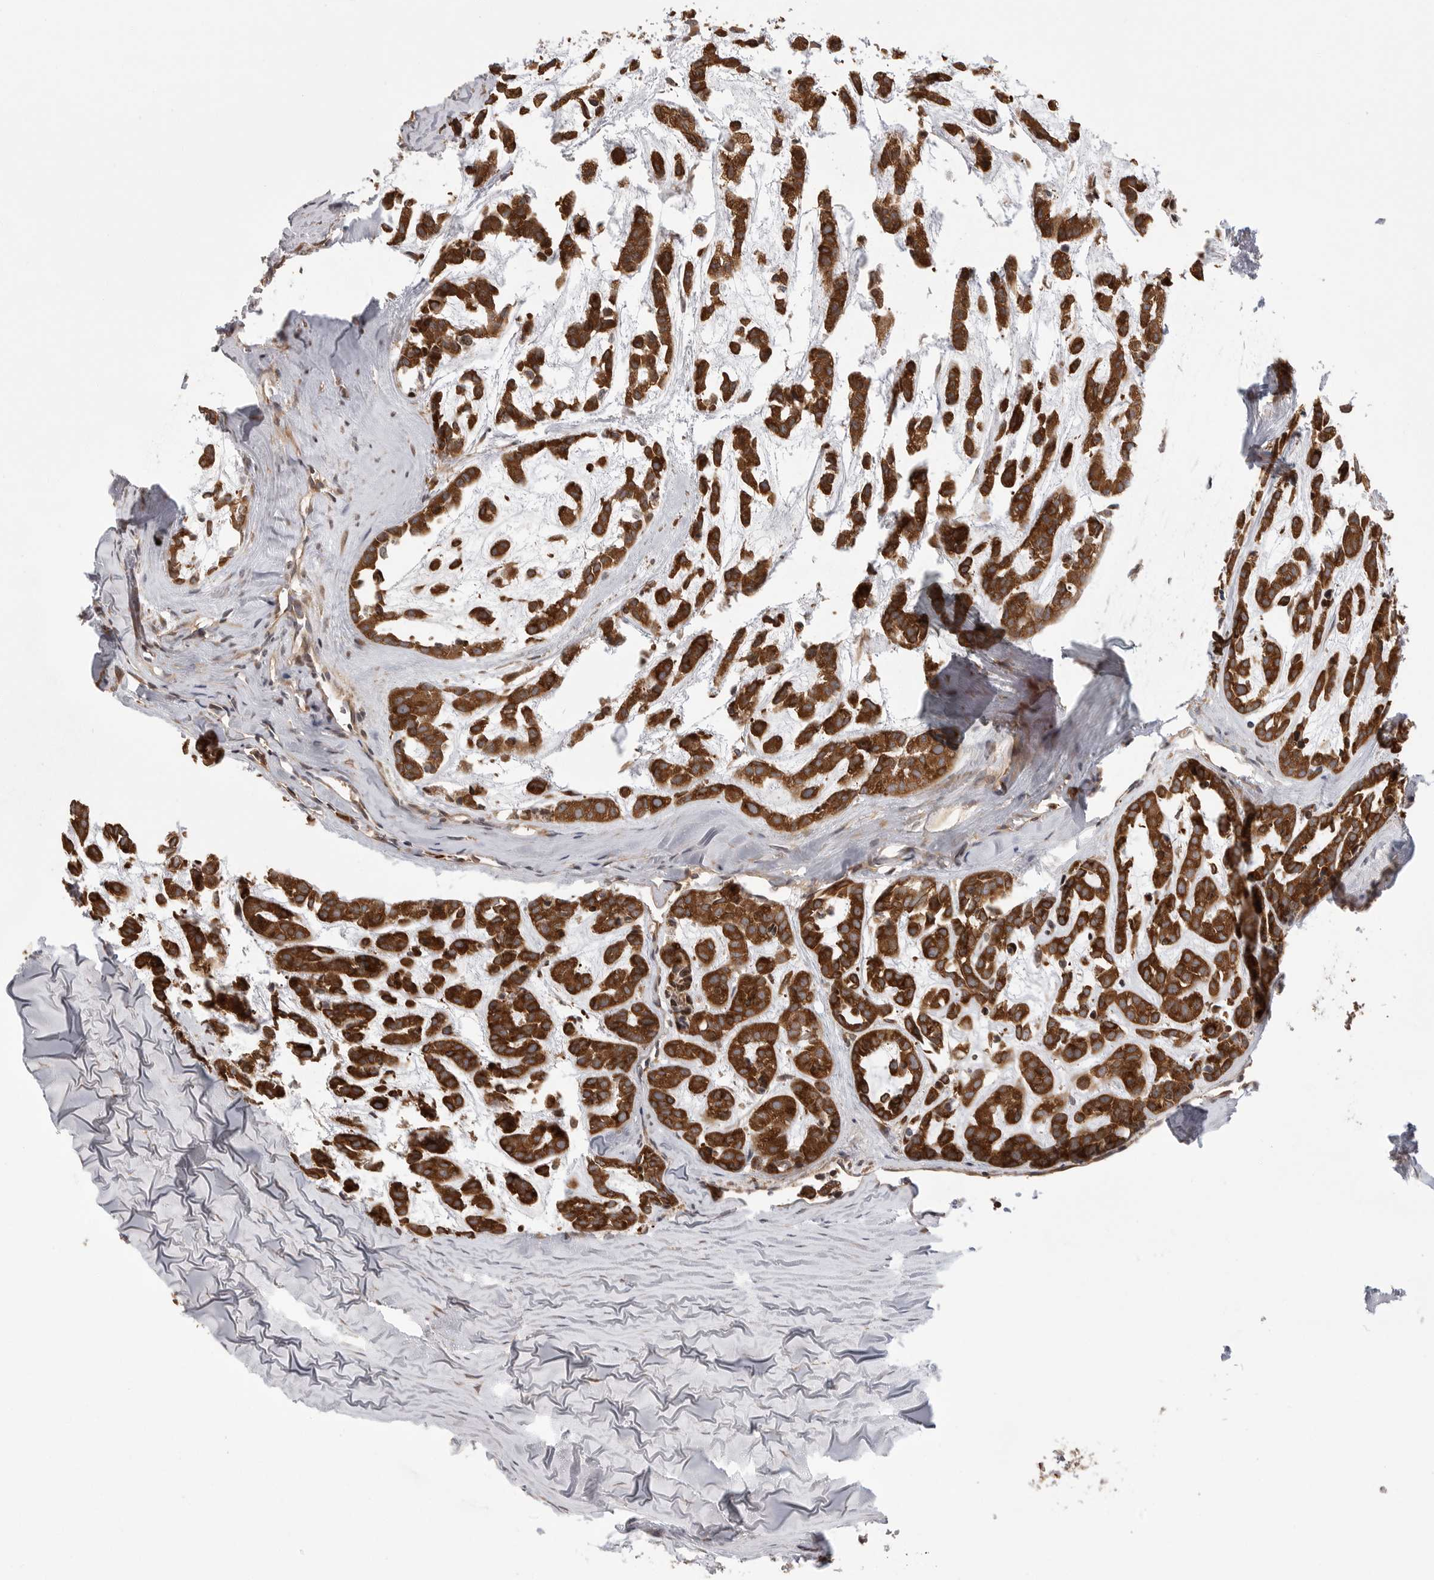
{"staining": {"intensity": "strong", "quantity": ">75%", "location": "cytoplasmic/membranous"}, "tissue": "head and neck cancer", "cell_type": "Tumor cells", "image_type": "cancer", "snomed": [{"axis": "morphology", "description": "Adenocarcinoma, NOS"}, {"axis": "morphology", "description": "Adenoma, NOS"}, {"axis": "topography", "description": "Head-Neck"}], "caption": "Immunohistochemistry (DAB) staining of head and neck cancer shows strong cytoplasmic/membranous protein staining in about >75% of tumor cells. Immunohistochemistry (ihc) stains the protein in brown and the nuclei are stained blue.", "gene": "OXR1", "patient": {"sex": "female", "age": 55}}